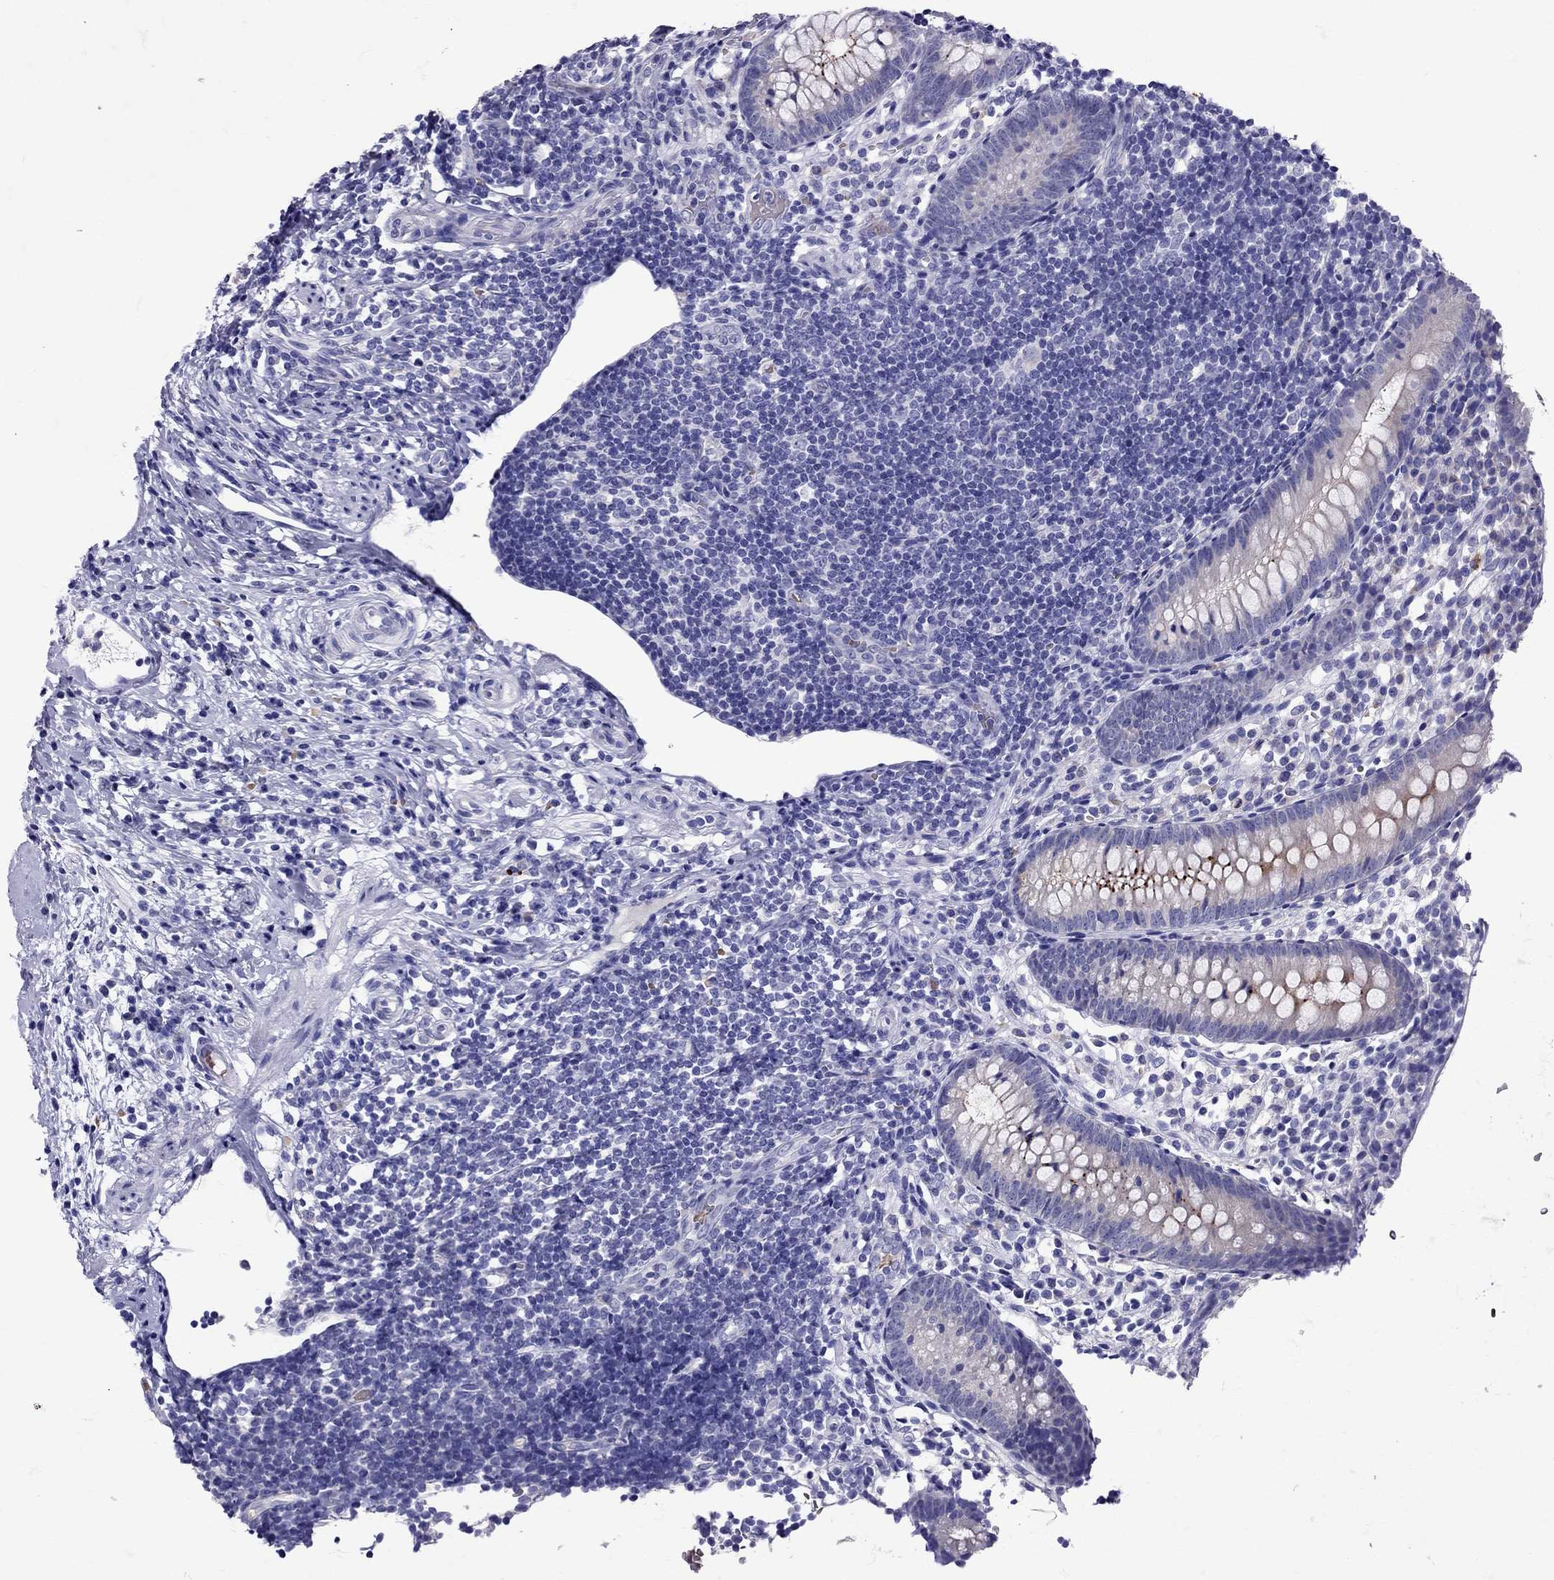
{"staining": {"intensity": "negative", "quantity": "none", "location": "none"}, "tissue": "appendix", "cell_type": "Glandular cells", "image_type": "normal", "snomed": [{"axis": "morphology", "description": "Normal tissue, NOS"}, {"axis": "topography", "description": "Appendix"}], "caption": "IHC of benign appendix shows no staining in glandular cells.", "gene": "TBR1", "patient": {"sex": "female", "age": 40}}